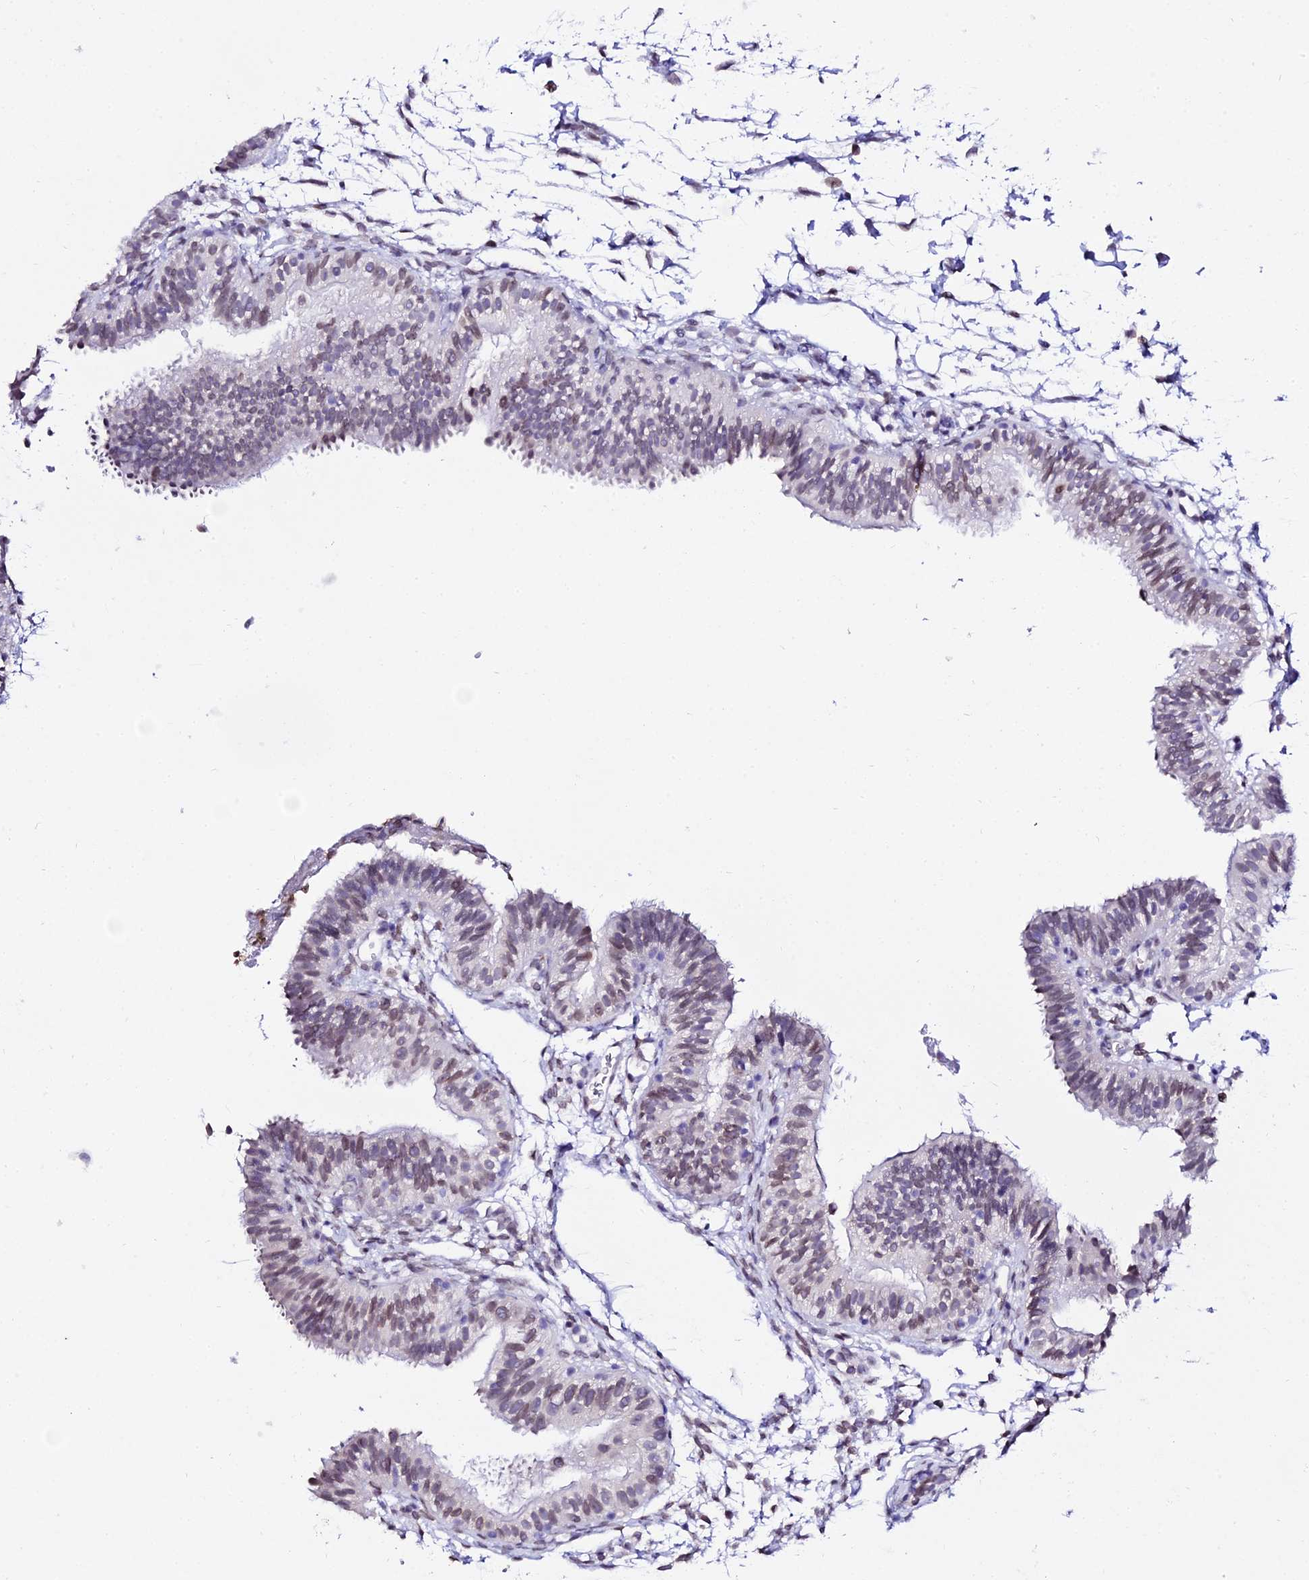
{"staining": {"intensity": "weak", "quantity": "25%-75%", "location": "nuclear"}, "tissue": "fallopian tube", "cell_type": "Glandular cells", "image_type": "normal", "snomed": [{"axis": "morphology", "description": "Normal tissue, NOS"}, {"axis": "topography", "description": "Fallopian tube"}], "caption": "Immunohistochemistry image of unremarkable fallopian tube stained for a protein (brown), which exhibits low levels of weak nuclear expression in about 25%-75% of glandular cells.", "gene": "MCM10", "patient": {"sex": "female", "age": 35}}